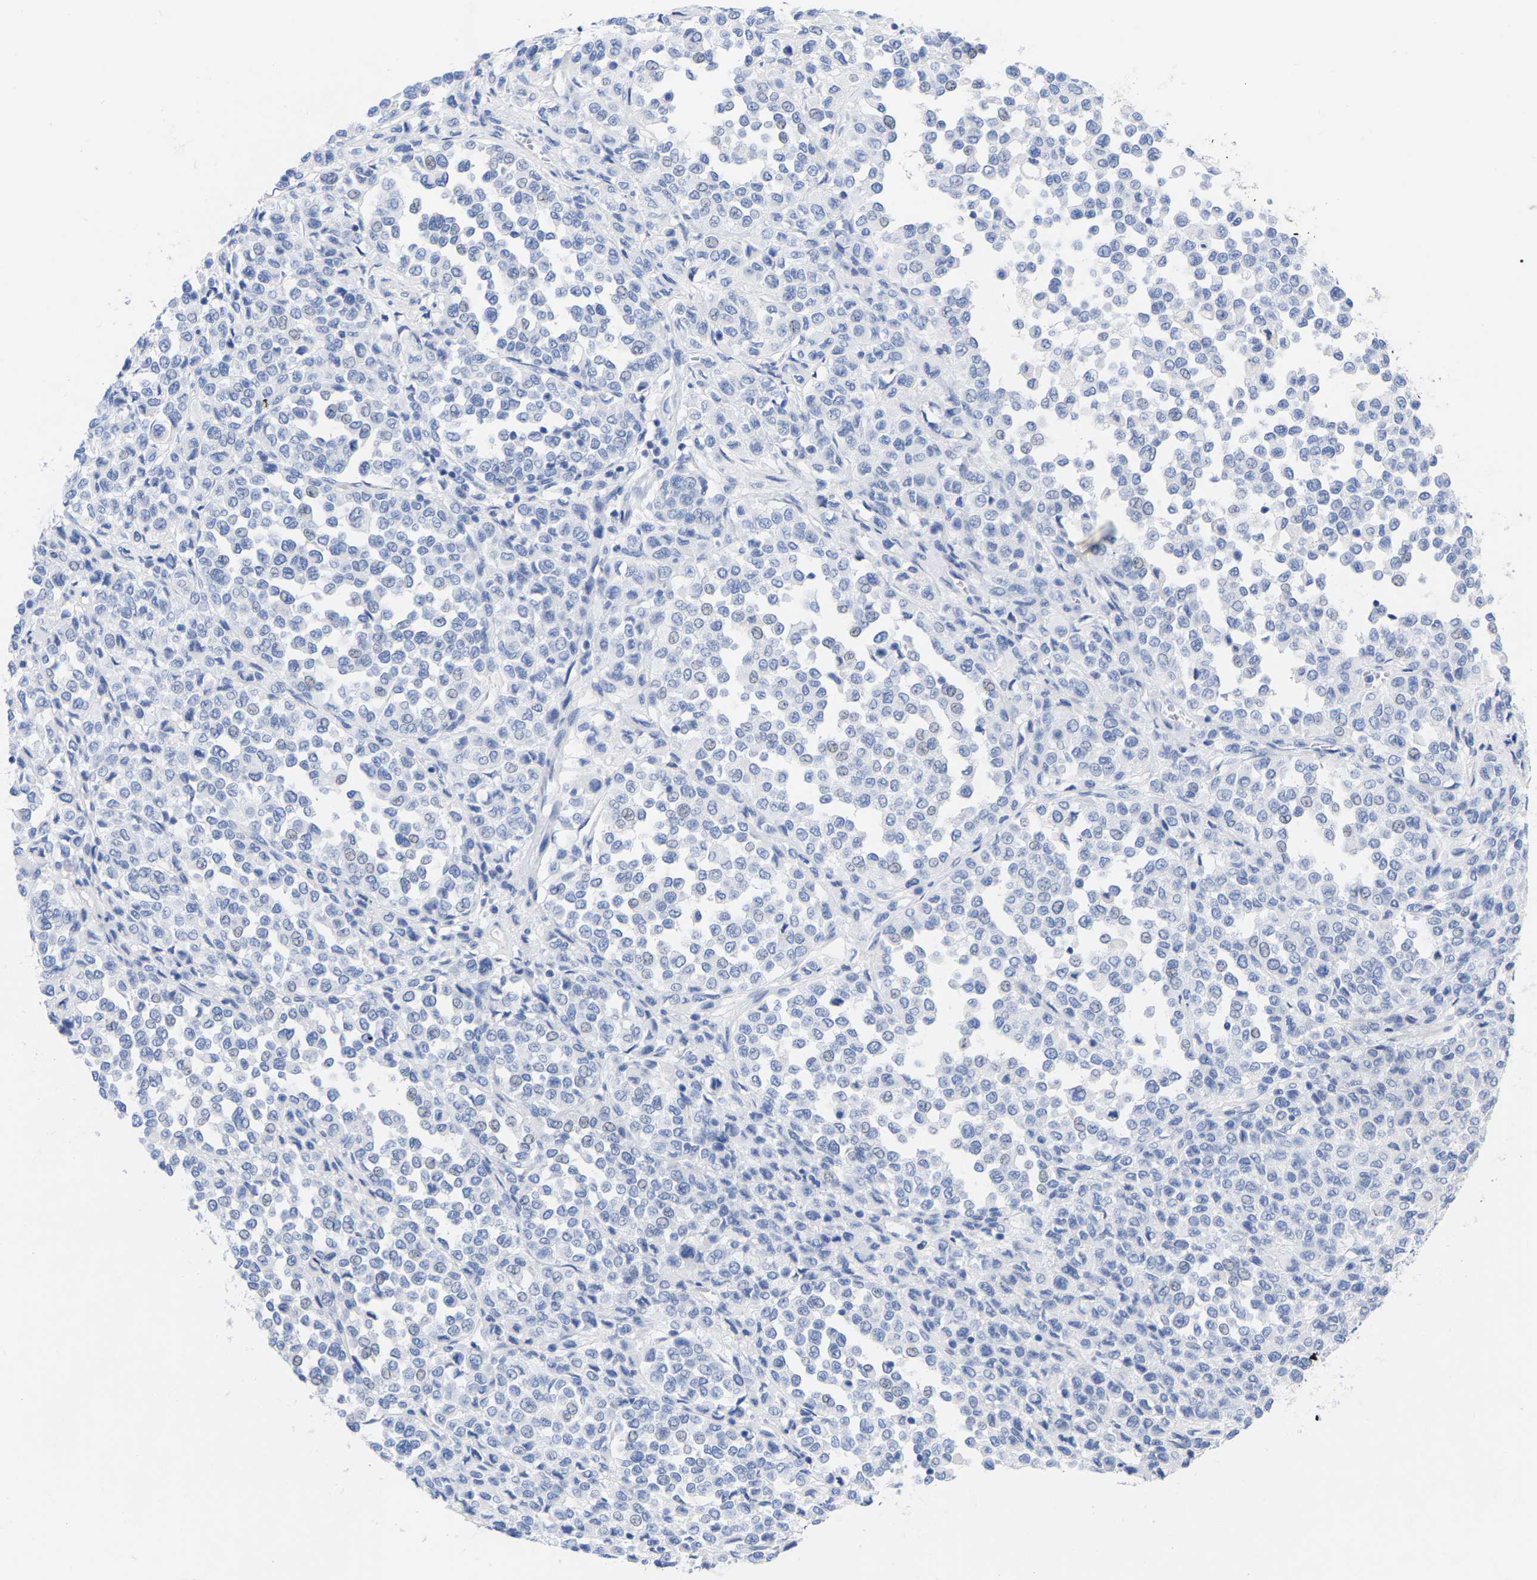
{"staining": {"intensity": "negative", "quantity": "none", "location": "none"}, "tissue": "melanoma", "cell_type": "Tumor cells", "image_type": "cancer", "snomed": [{"axis": "morphology", "description": "Malignant melanoma, Metastatic site"}, {"axis": "topography", "description": "Pancreas"}], "caption": "A high-resolution image shows immunohistochemistry (IHC) staining of melanoma, which reveals no significant staining in tumor cells. (Brightfield microscopy of DAB IHC at high magnification).", "gene": "ZNF629", "patient": {"sex": "female", "age": 30}}